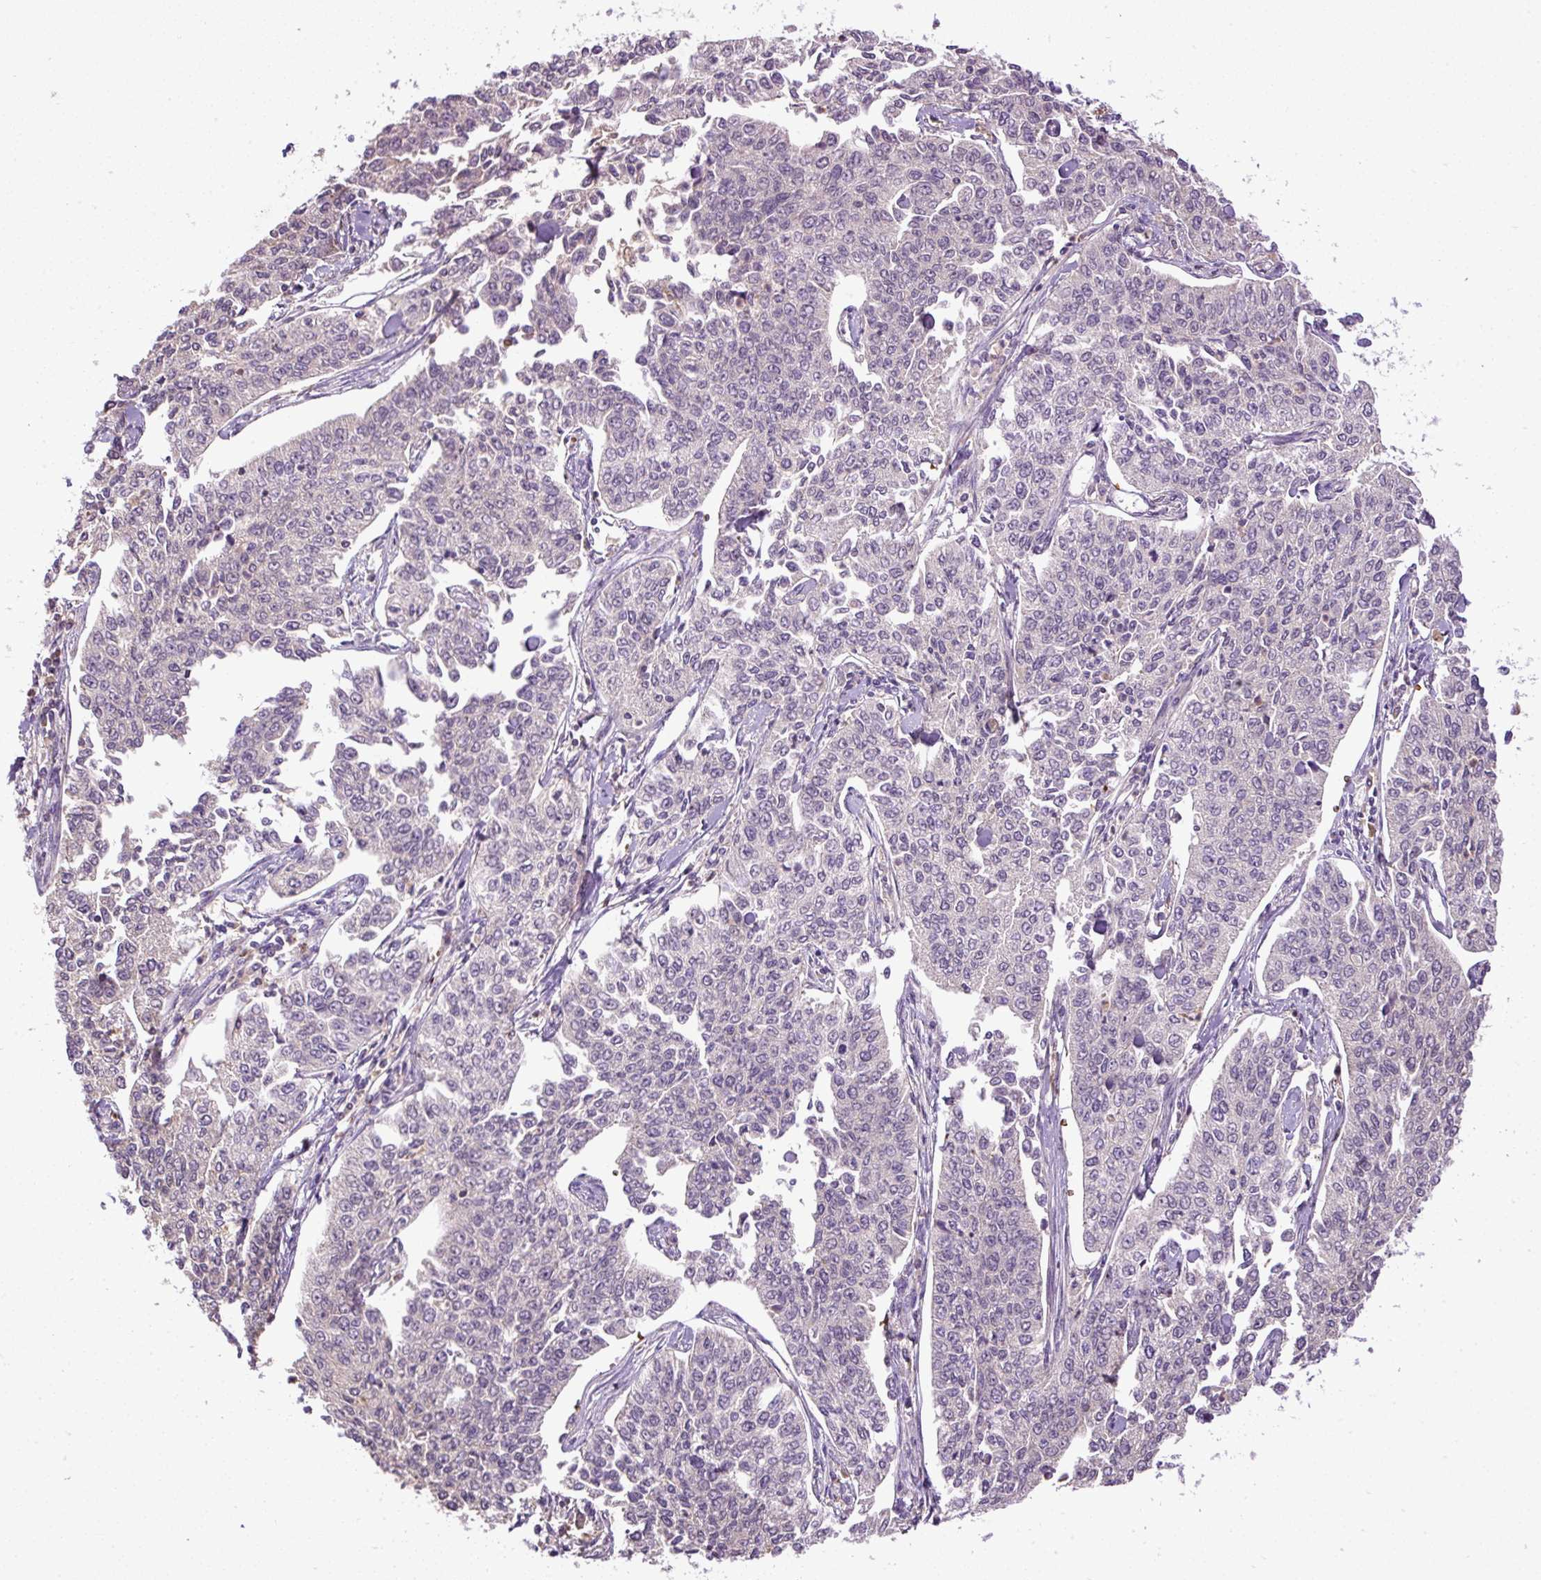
{"staining": {"intensity": "negative", "quantity": "none", "location": "none"}, "tissue": "cervical cancer", "cell_type": "Tumor cells", "image_type": "cancer", "snomed": [{"axis": "morphology", "description": "Squamous cell carcinoma, NOS"}, {"axis": "topography", "description": "Cervix"}], "caption": "This is an immunohistochemistry micrograph of human squamous cell carcinoma (cervical). There is no expression in tumor cells.", "gene": "CXCL13", "patient": {"sex": "female", "age": 35}}